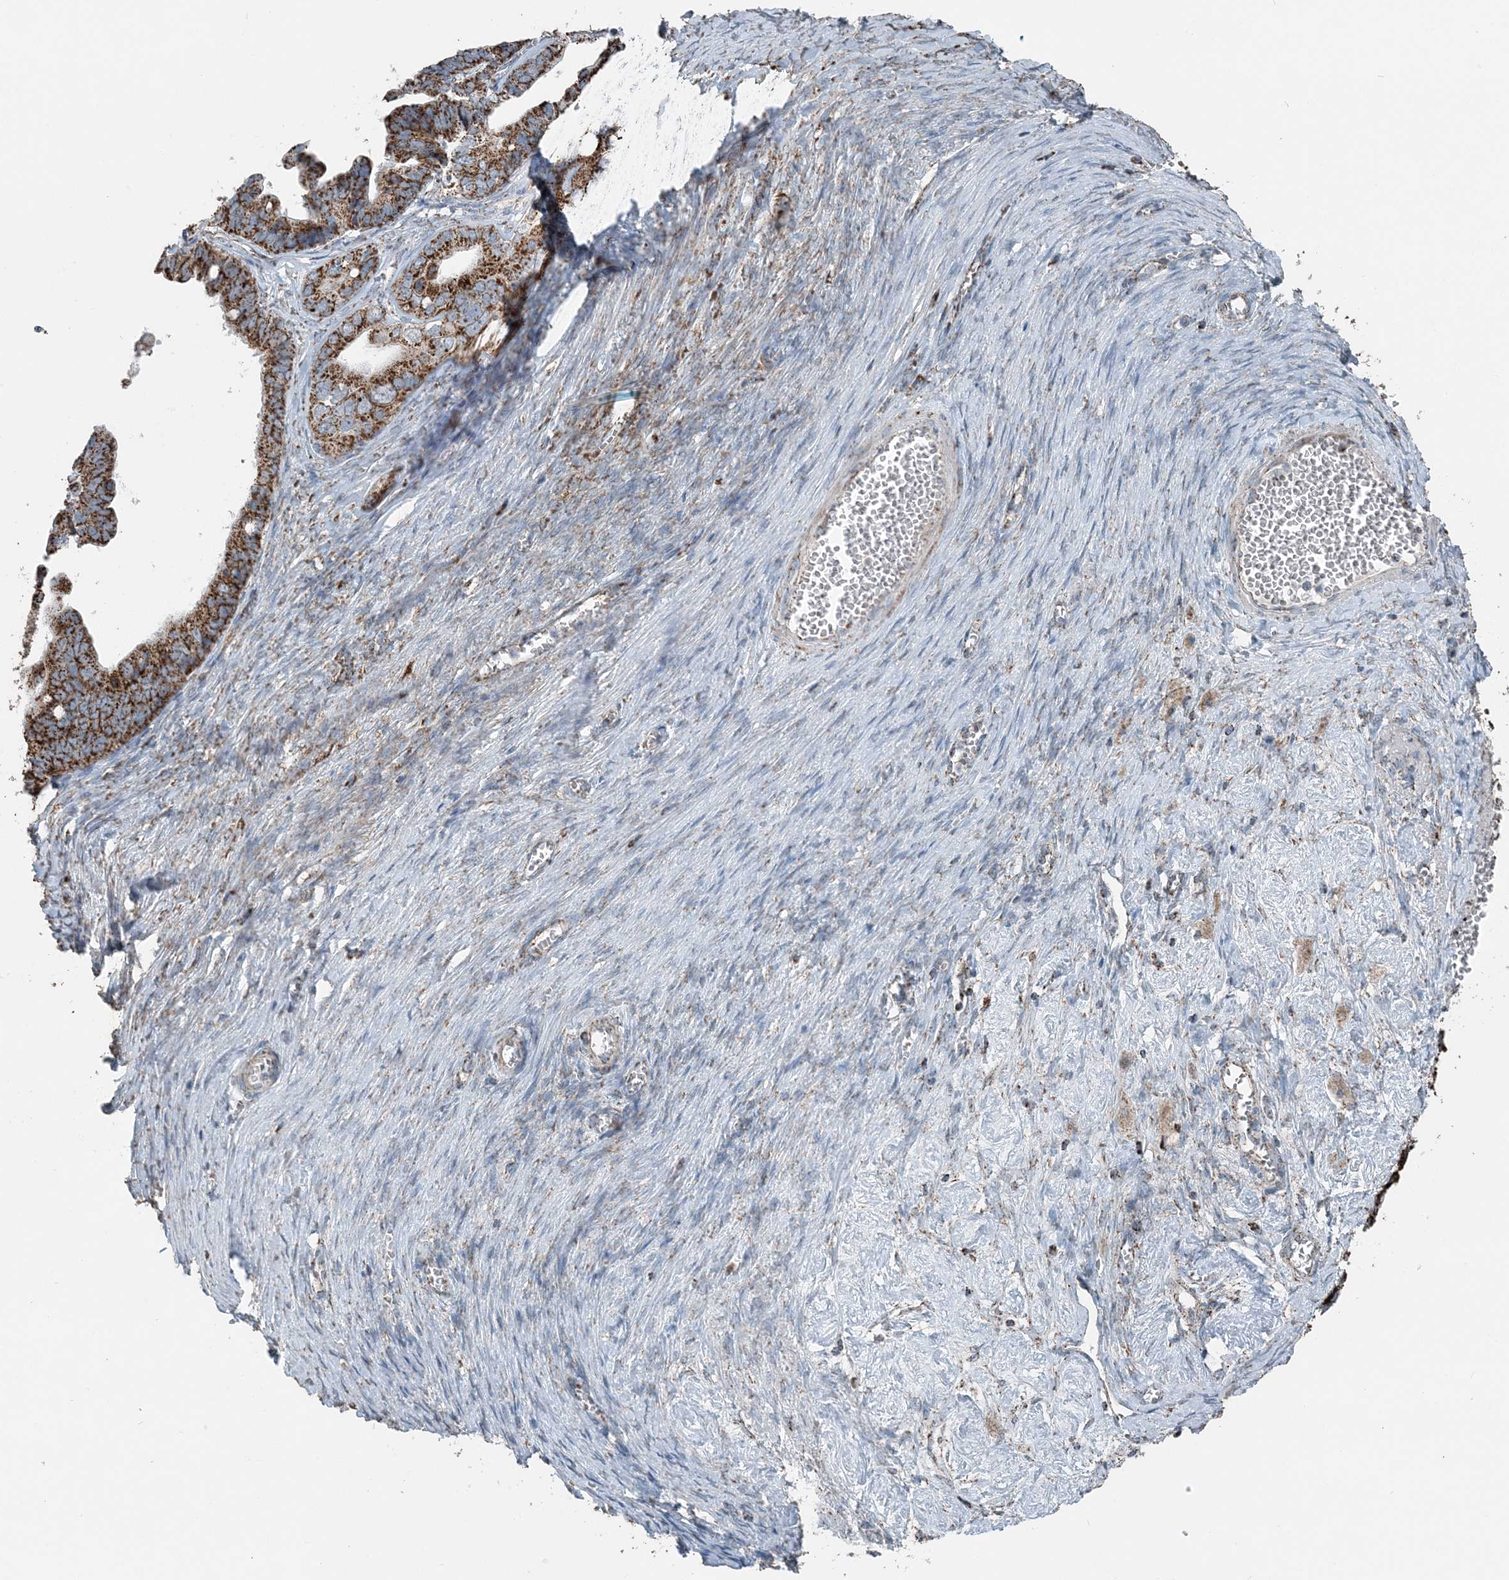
{"staining": {"intensity": "strong", "quantity": ">75%", "location": "cytoplasmic/membranous"}, "tissue": "ovarian cancer", "cell_type": "Tumor cells", "image_type": "cancer", "snomed": [{"axis": "morphology", "description": "Cystadenocarcinoma, serous, NOS"}, {"axis": "topography", "description": "Ovary"}], "caption": "Ovarian cancer (serous cystadenocarcinoma) was stained to show a protein in brown. There is high levels of strong cytoplasmic/membranous staining in about >75% of tumor cells.", "gene": "SUCLG1", "patient": {"sex": "female", "age": 56}}